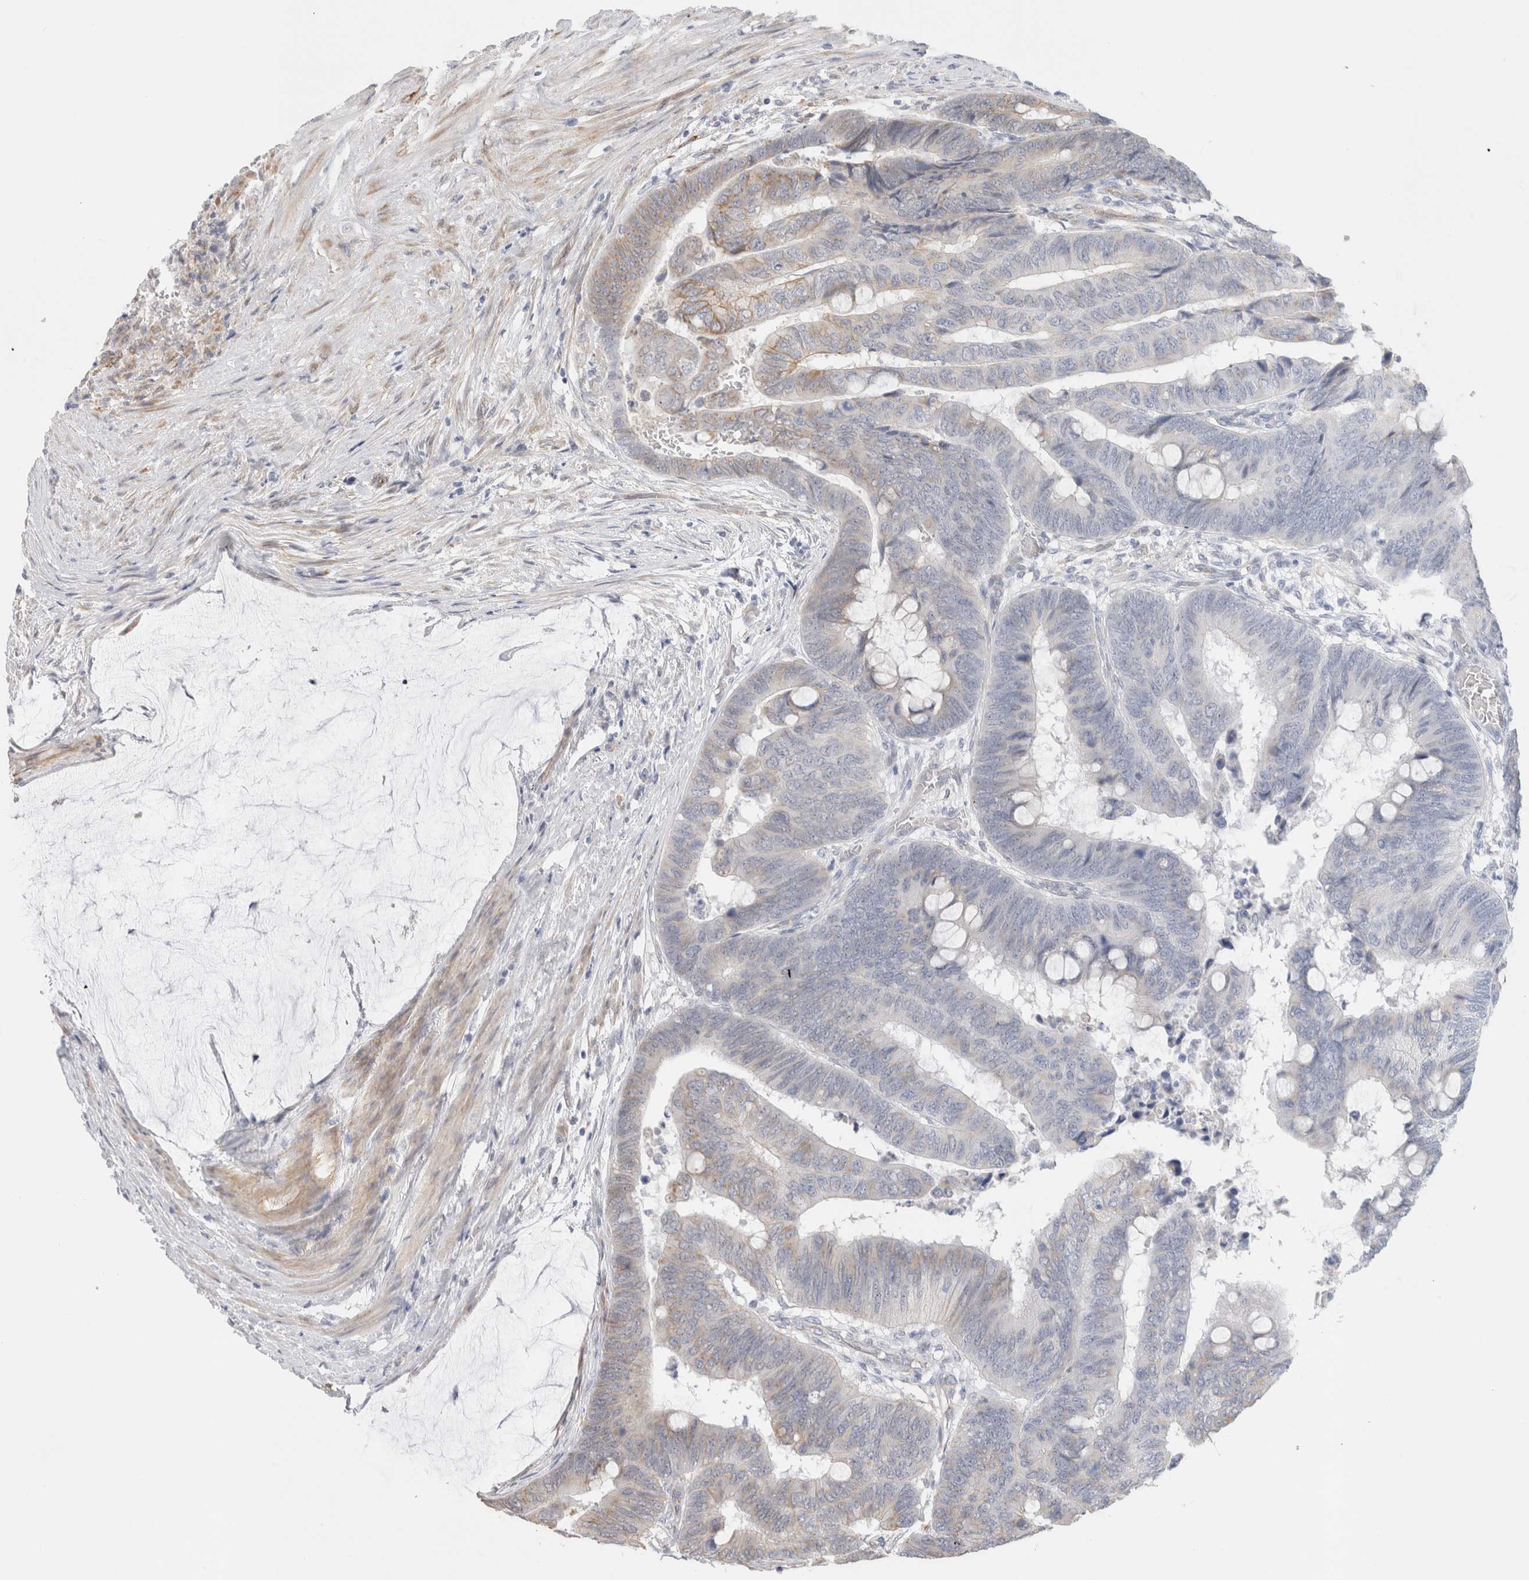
{"staining": {"intensity": "moderate", "quantity": "<25%", "location": "cytoplasmic/membranous"}, "tissue": "colorectal cancer", "cell_type": "Tumor cells", "image_type": "cancer", "snomed": [{"axis": "morphology", "description": "Normal tissue, NOS"}, {"axis": "morphology", "description": "Adenocarcinoma, NOS"}, {"axis": "topography", "description": "Rectum"}], "caption": "Colorectal cancer (adenocarcinoma) stained with a brown dye shows moderate cytoplasmic/membranous positive expression in about <25% of tumor cells.", "gene": "CAAP1", "patient": {"sex": "male", "age": 92}}